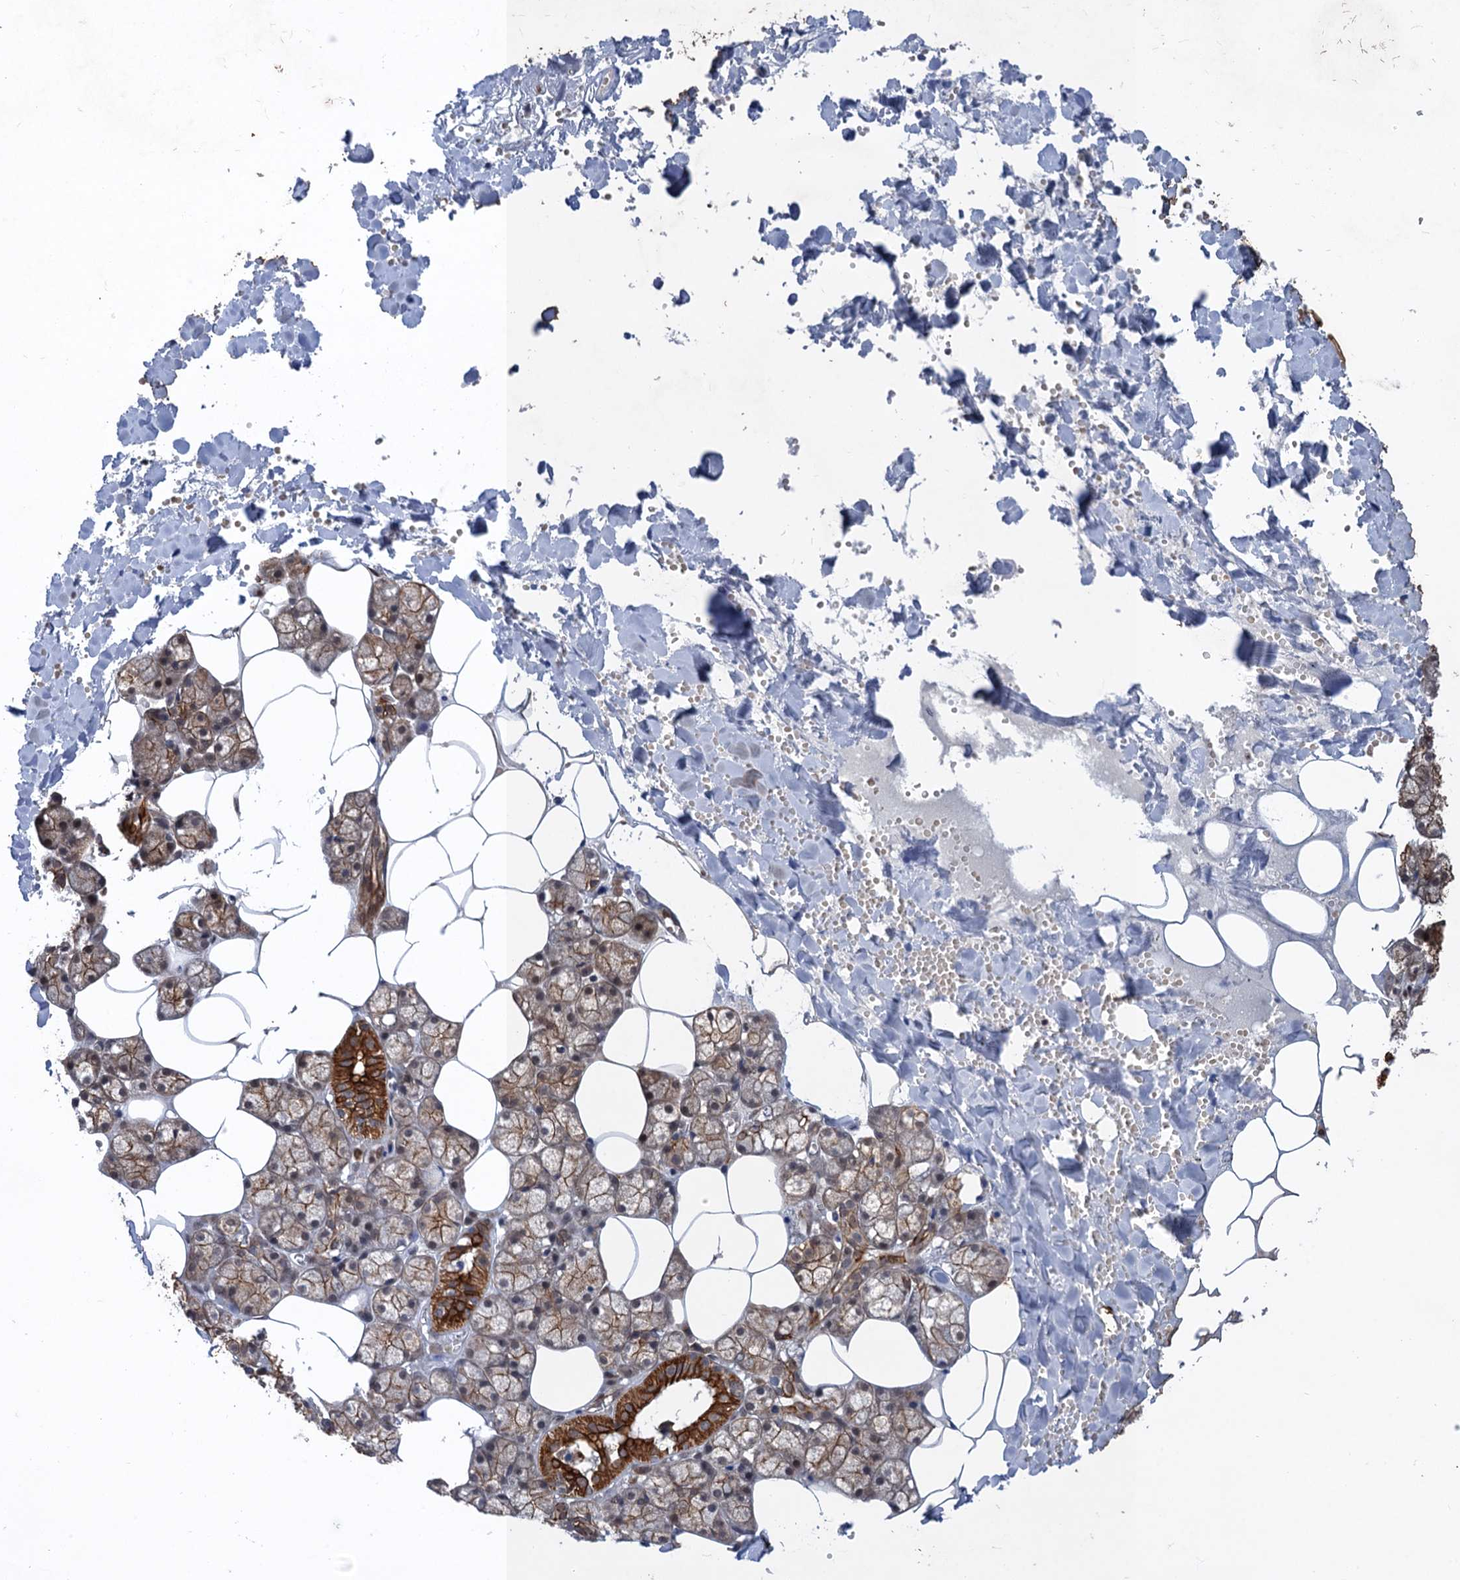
{"staining": {"intensity": "strong", "quantity": "25%-75%", "location": "cytoplasmic/membranous"}, "tissue": "salivary gland", "cell_type": "Glandular cells", "image_type": "normal", "snomed": [{"axis": "morphology", "description": "Normal tissue, NOS"}, {"axis": "topography", "description": "Salivary gland"}], "caption": "This micrograph reveals unremarkable salivary gland stained with immunohistochemistry to label a protein in brown. The cytoplasmic/membranous of glandular cells show strong positivity for the protein. Nuclei are counter-stained blue.", "gene": "TTC31", "patient": {"sex": "male", "age": 62}}